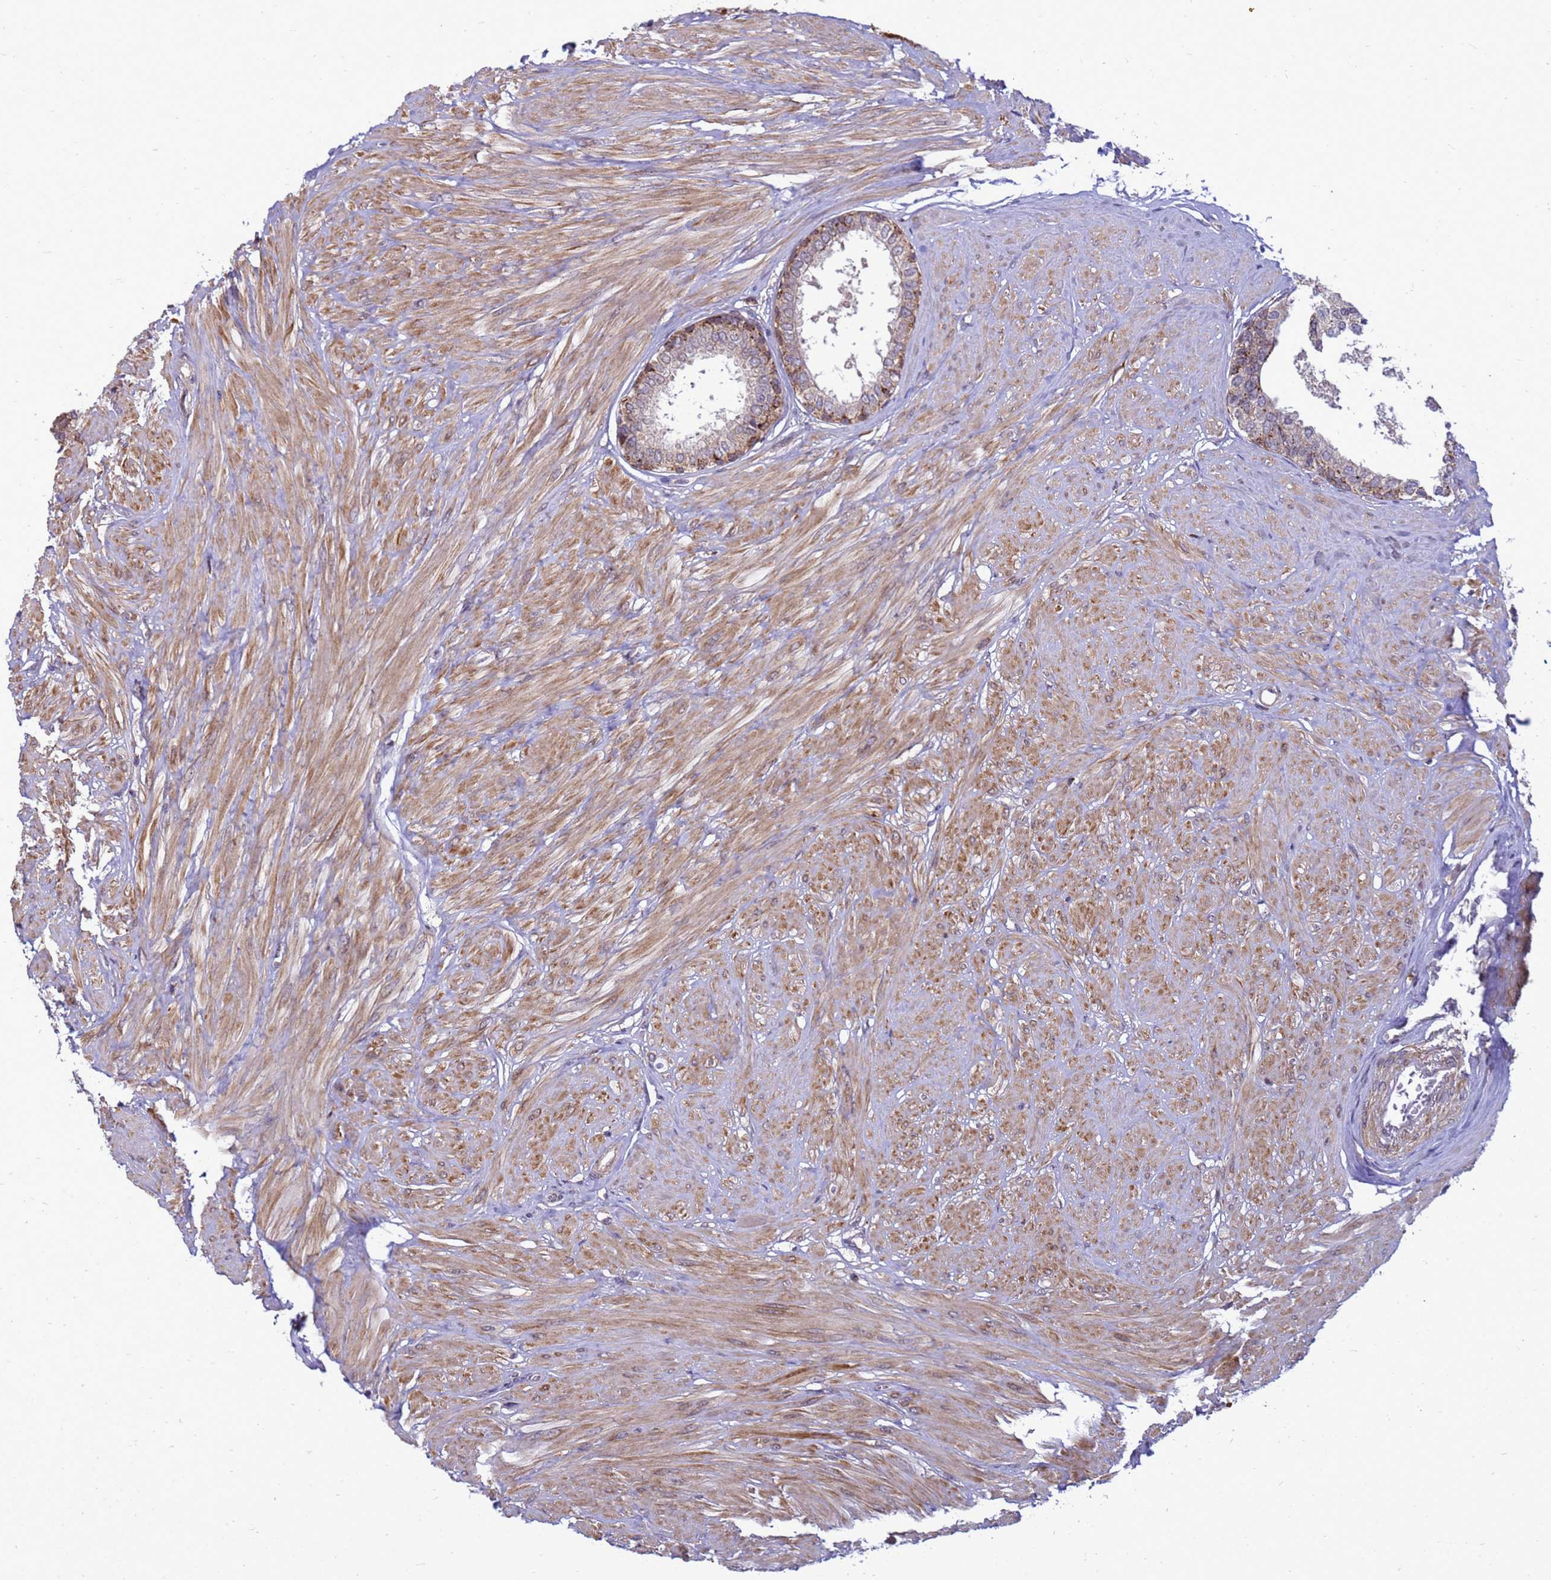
{"staining": {"intensity": "moderate", "quantity": "25%-75%", "location": "cytoplasmic/membranous"}, "tissue": "prostate", "cell_type": "Glandular cells", "image_type": "normal", "snomed": [{"axis": "morphology", "description": "Normal tissue, NOS"}, {"axis": "topography", "description": "Prostate"}], "caption": "Unremarkable prostate exhibits moderate cytoplasmic/membranous staining in approximately 25%-75% of glandular cells, visualized by immunohistochemistry.", "gene": "C12orf43", "patient": {"sex": "male", "age": 48}}